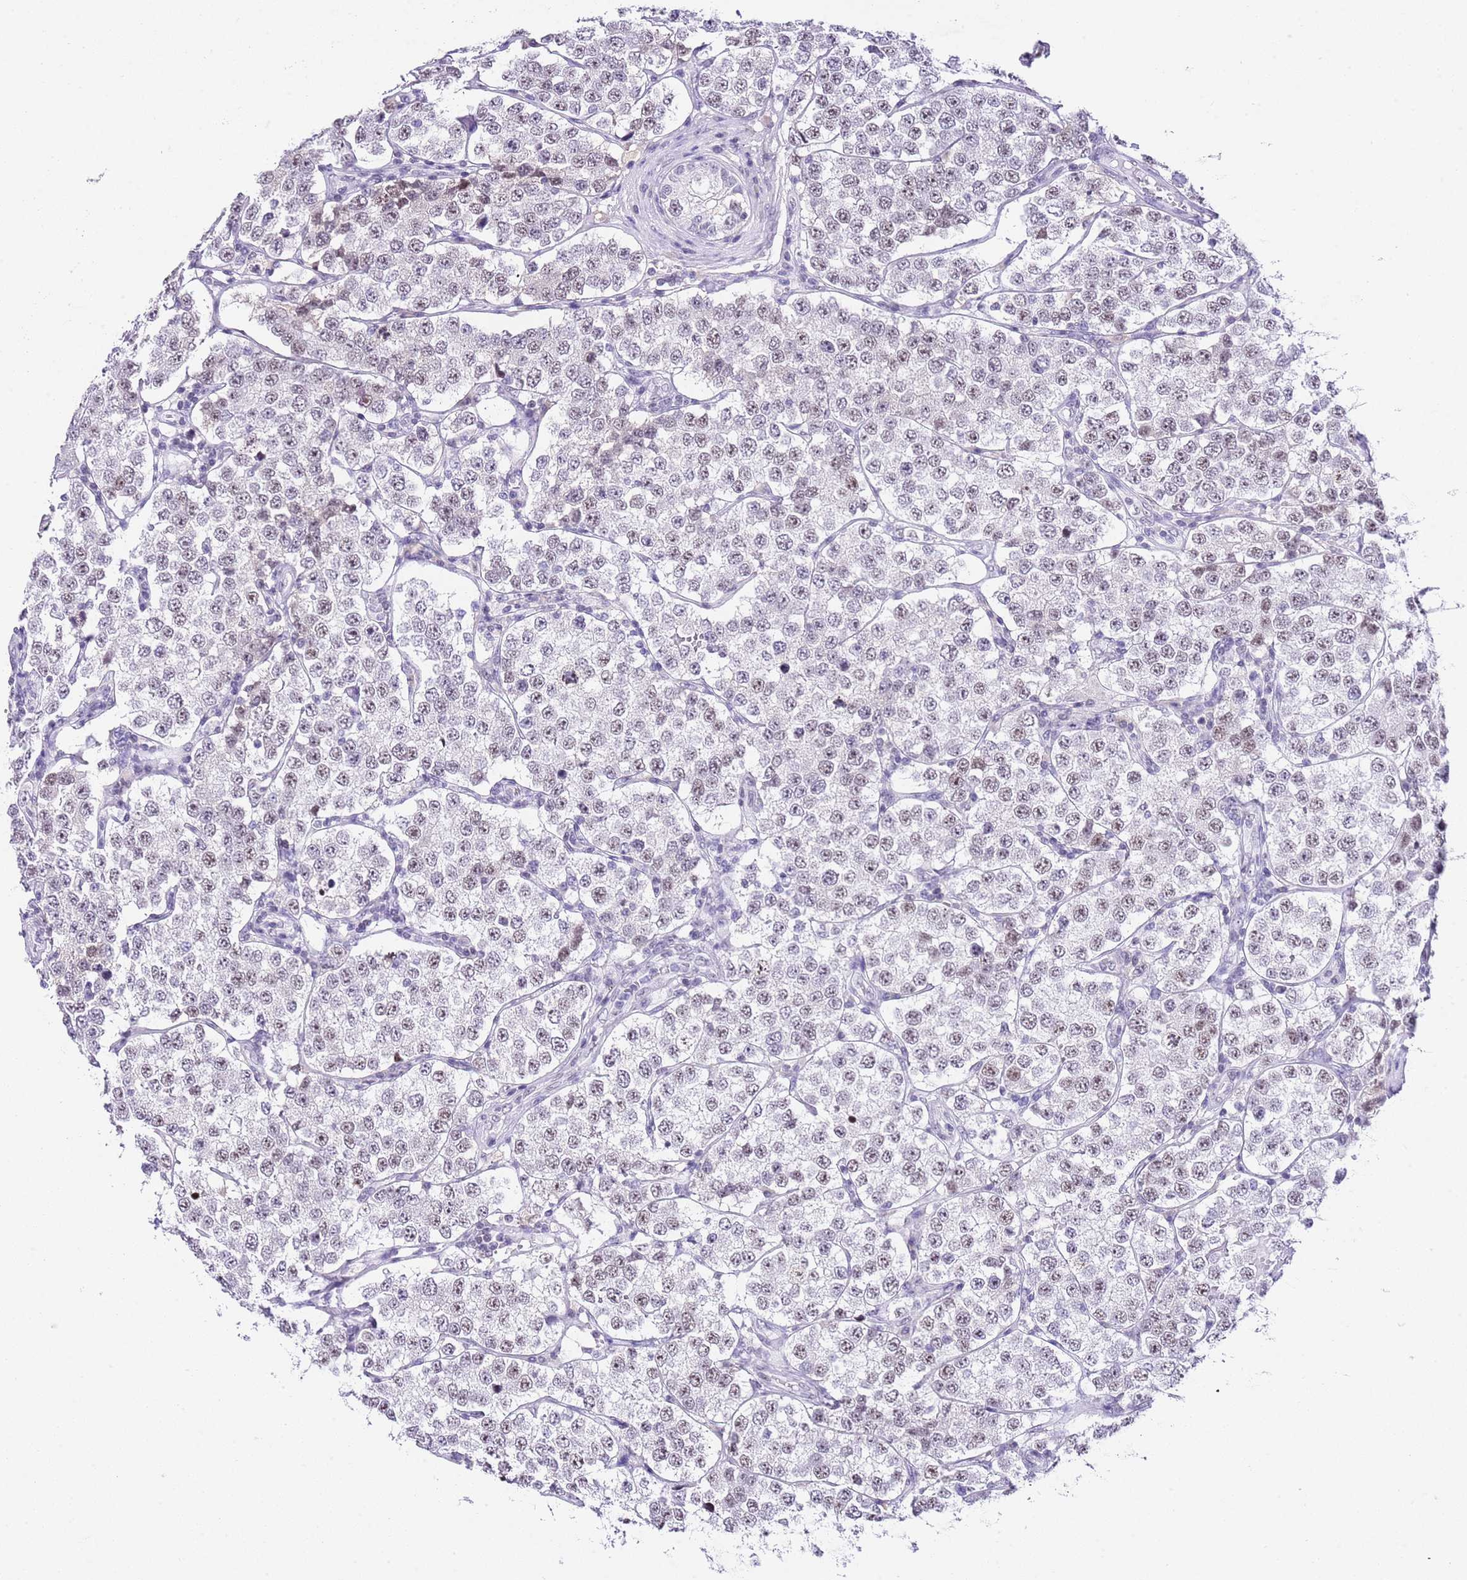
{"staining": {"intensity": "weak", "quantity": "25%-75%", "location": "nuclear"}, "tissue": "testis cancer", "cell_type": "Tumor cells", "image_type": "cancer", "snomed": [{"axis": "morphology", "description": "Seminoma, NOS"}, {"axis": "topography", "description": "Testis"}], "caption": "The histopathology image reveals staining of testis cancer (seminoma), revealing weak nuclear protein expression (brown color) within tumor cells.", "gene": "NOP56", "patient": {"sex": "male", "age": 34}}